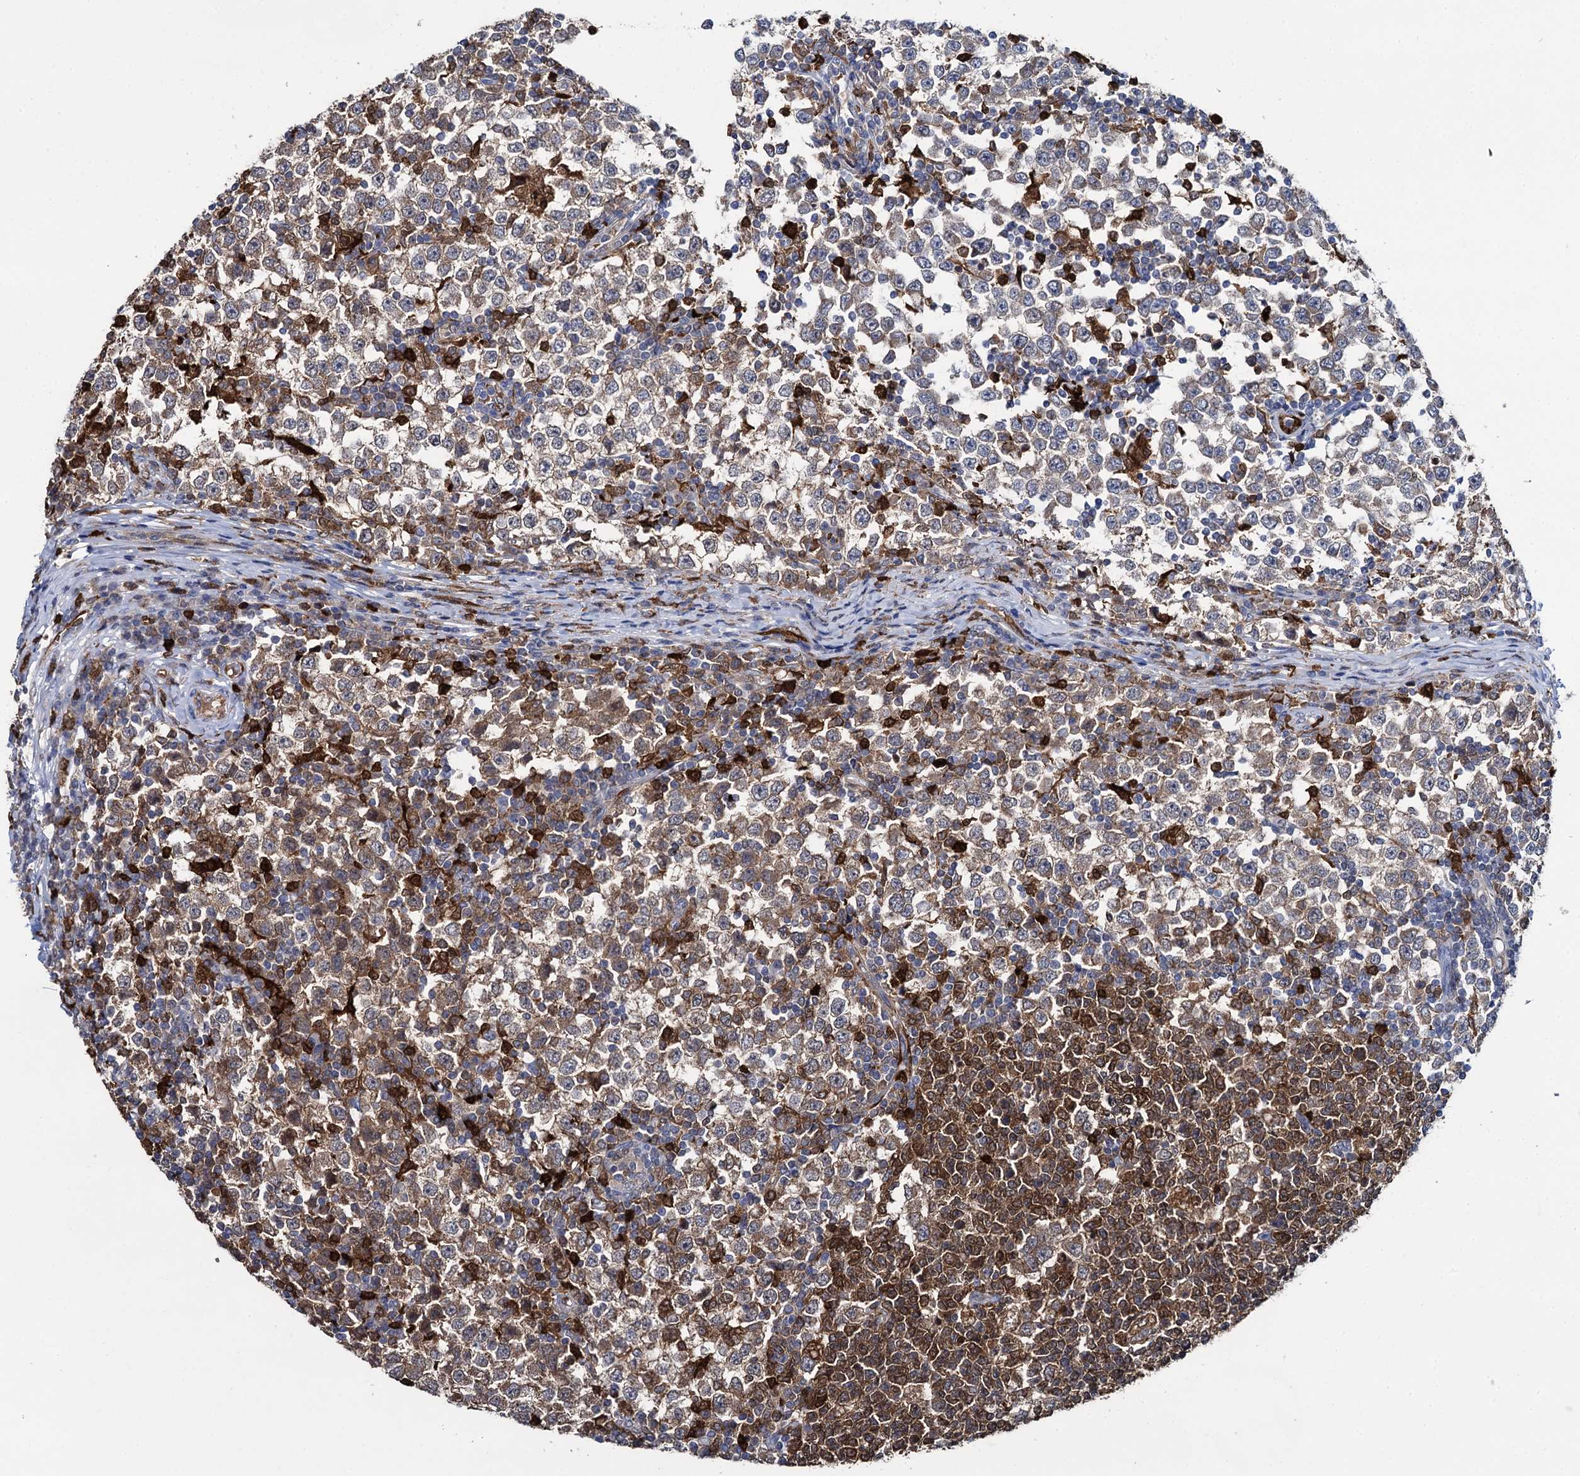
{"staining": {"intensity": "weak", "quantity": ">75%", "location": "cytoplasmic/membranous"}, "tissue": "testis cancer", "cell_type": "Tumor cells", "image_type": "cancer", "snomed": [{"axis": "morphology", "description": "Seminoma, NOS"}, {"axis": "topography", "description": "Testis"}], "caption": "Testis cancer stained with a brown dye exhibits weak cytoplasmic/membranous positive positivity in approximately >75% of tumor cells.", "gene": "FABP5", "patient": {"sex": "male", "age": 65}}